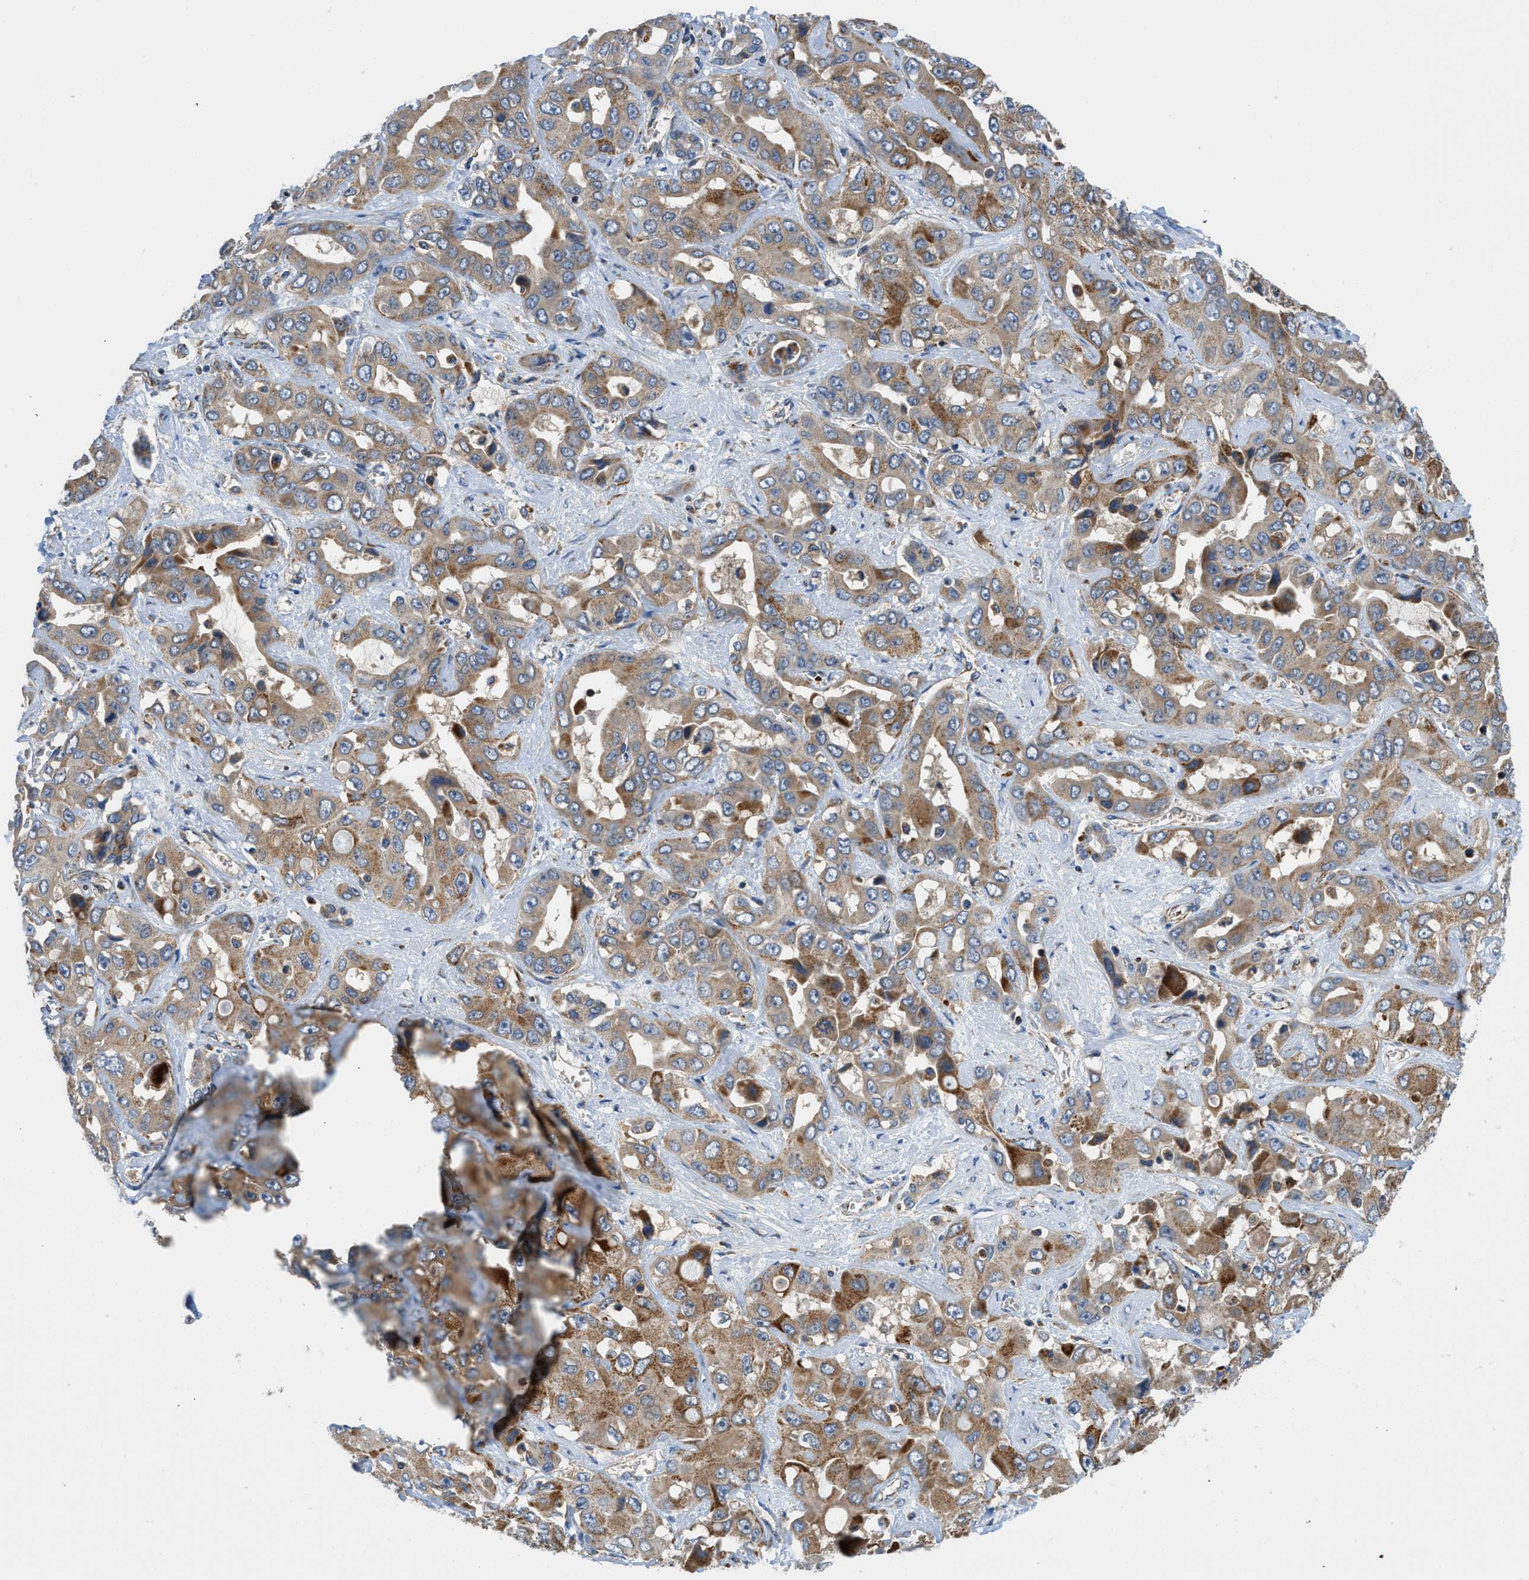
{"staining": {"intensity": "moderate", "quantity": ">75%", "location": "cytoplasmic/membranous"}, "tissue": "liver cancer", "cell_type": "Tumor cells", "image_type": "cancer", "snomed": [{"axis": "morphology", "description": "Cholangiocarcinoma"}, {"axis": "topography", "description": "Liver"}], "caption": "There is medium levels of moderate cytoplasmic/membranous positivity in tumor cells of liver cancer, as demonstrated by immunohistochemical staining (brown color).", "gene": "ZNF831", "patient": {"sex": "female", "age": 52}}